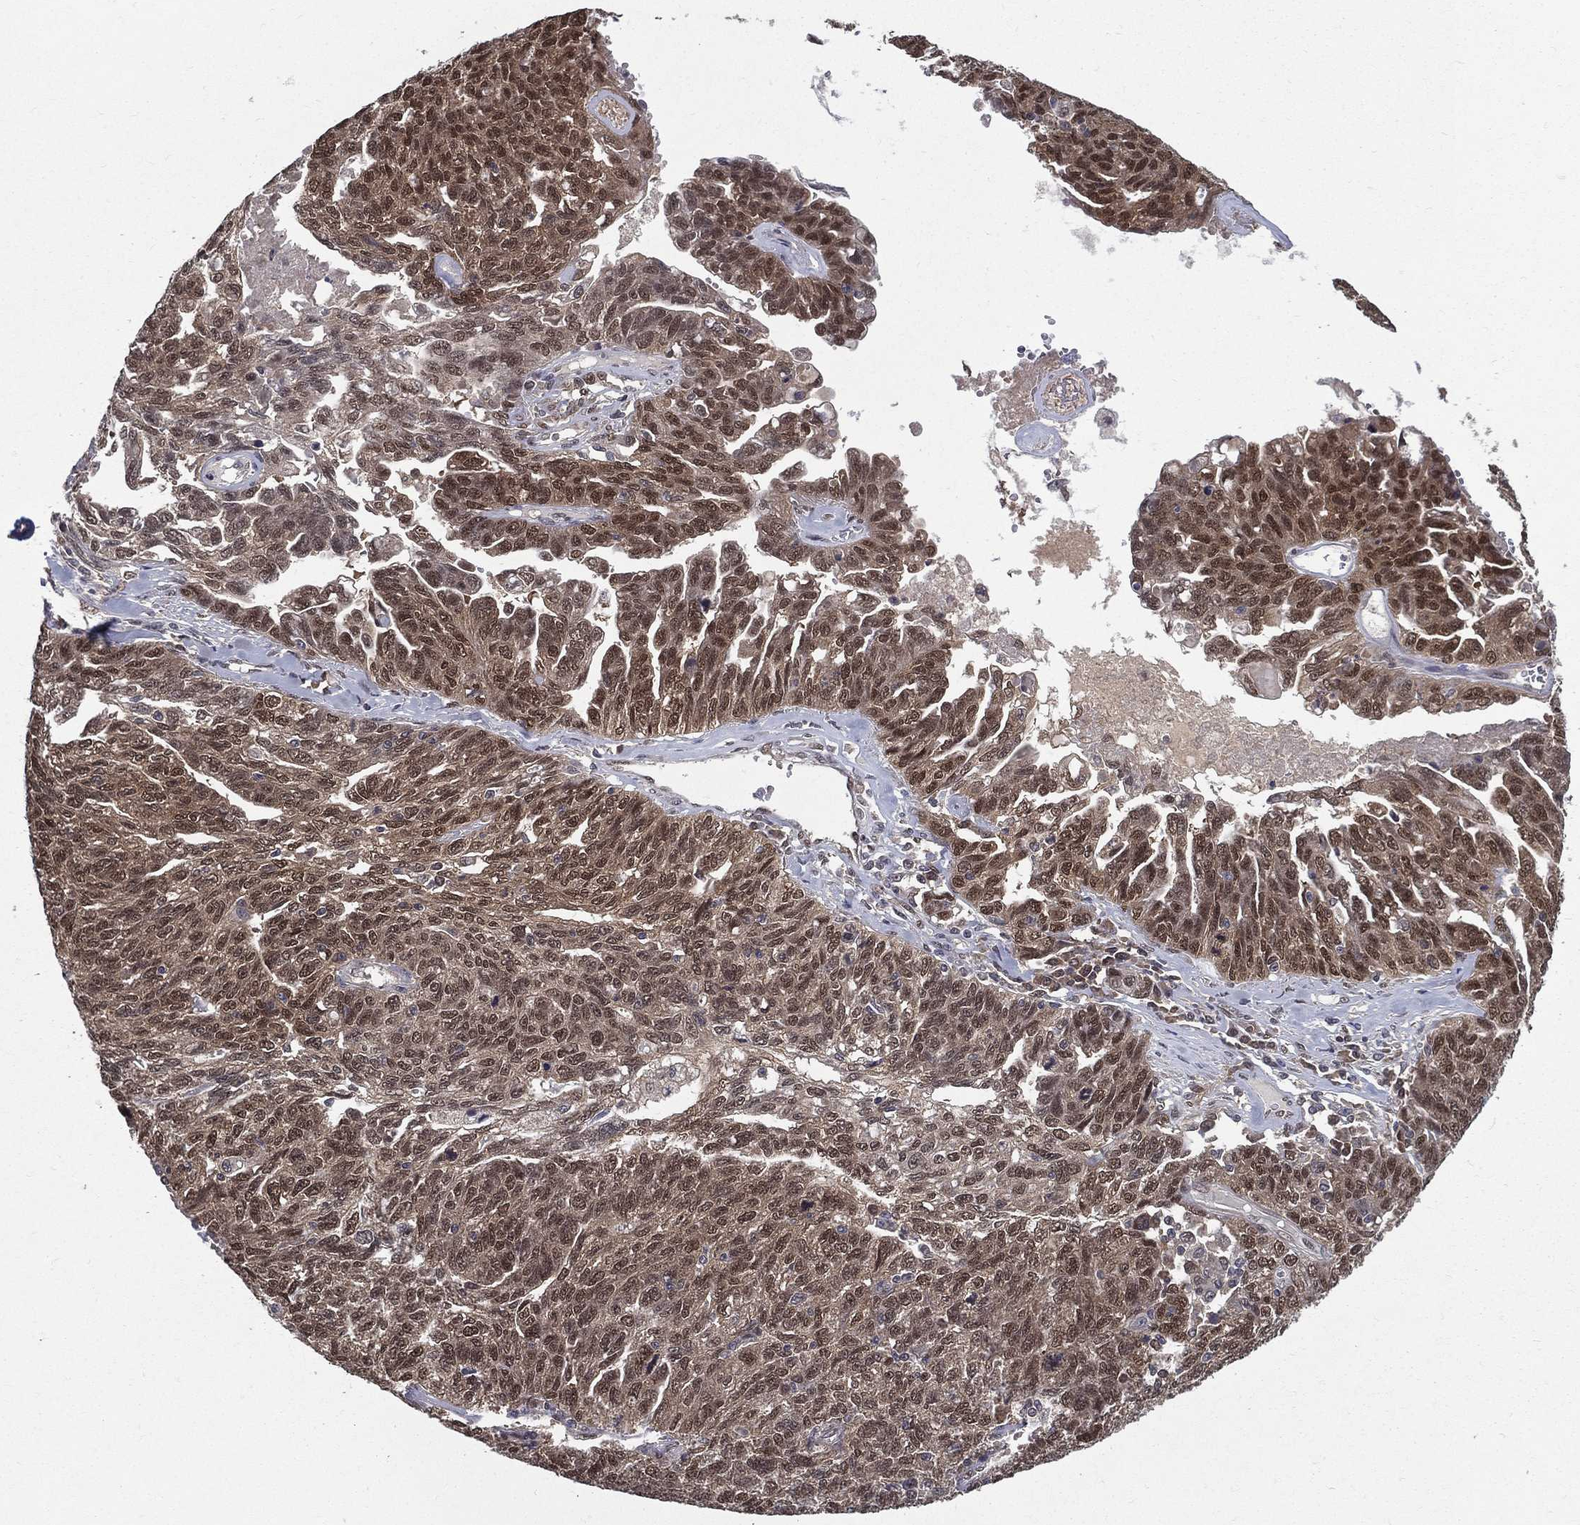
{"staining": {"intensity": "moderate", "quantity": "25%-75%", "location": "cytoplasmic/membranous,nuclear"}, "tissue": "ovarian cancer", "cell_type": "Tumor cells", "image_type": "cancer", "snomed": [{"axis": "morphology", "description": "Cystadenocarcinoma, serous, NOS"}, {"axis": "topography", "description": "Ovary"}], "caption": "High-magnification brightfield microscopy of serous cystadenocarcinoma (ovarian) stained with DAB (3,3'-diaminobenzidine) (brown) and counterstained with hematoxylin (blue). tumor cells exhibit moderate cytoplasmic/membranous and nuclear staining is identified in about25%-75% of cells. (IHC, brightfield microscopy, high magnification).", "gene": "CARM1", "patient": {"sex": "female", "age": 71}}